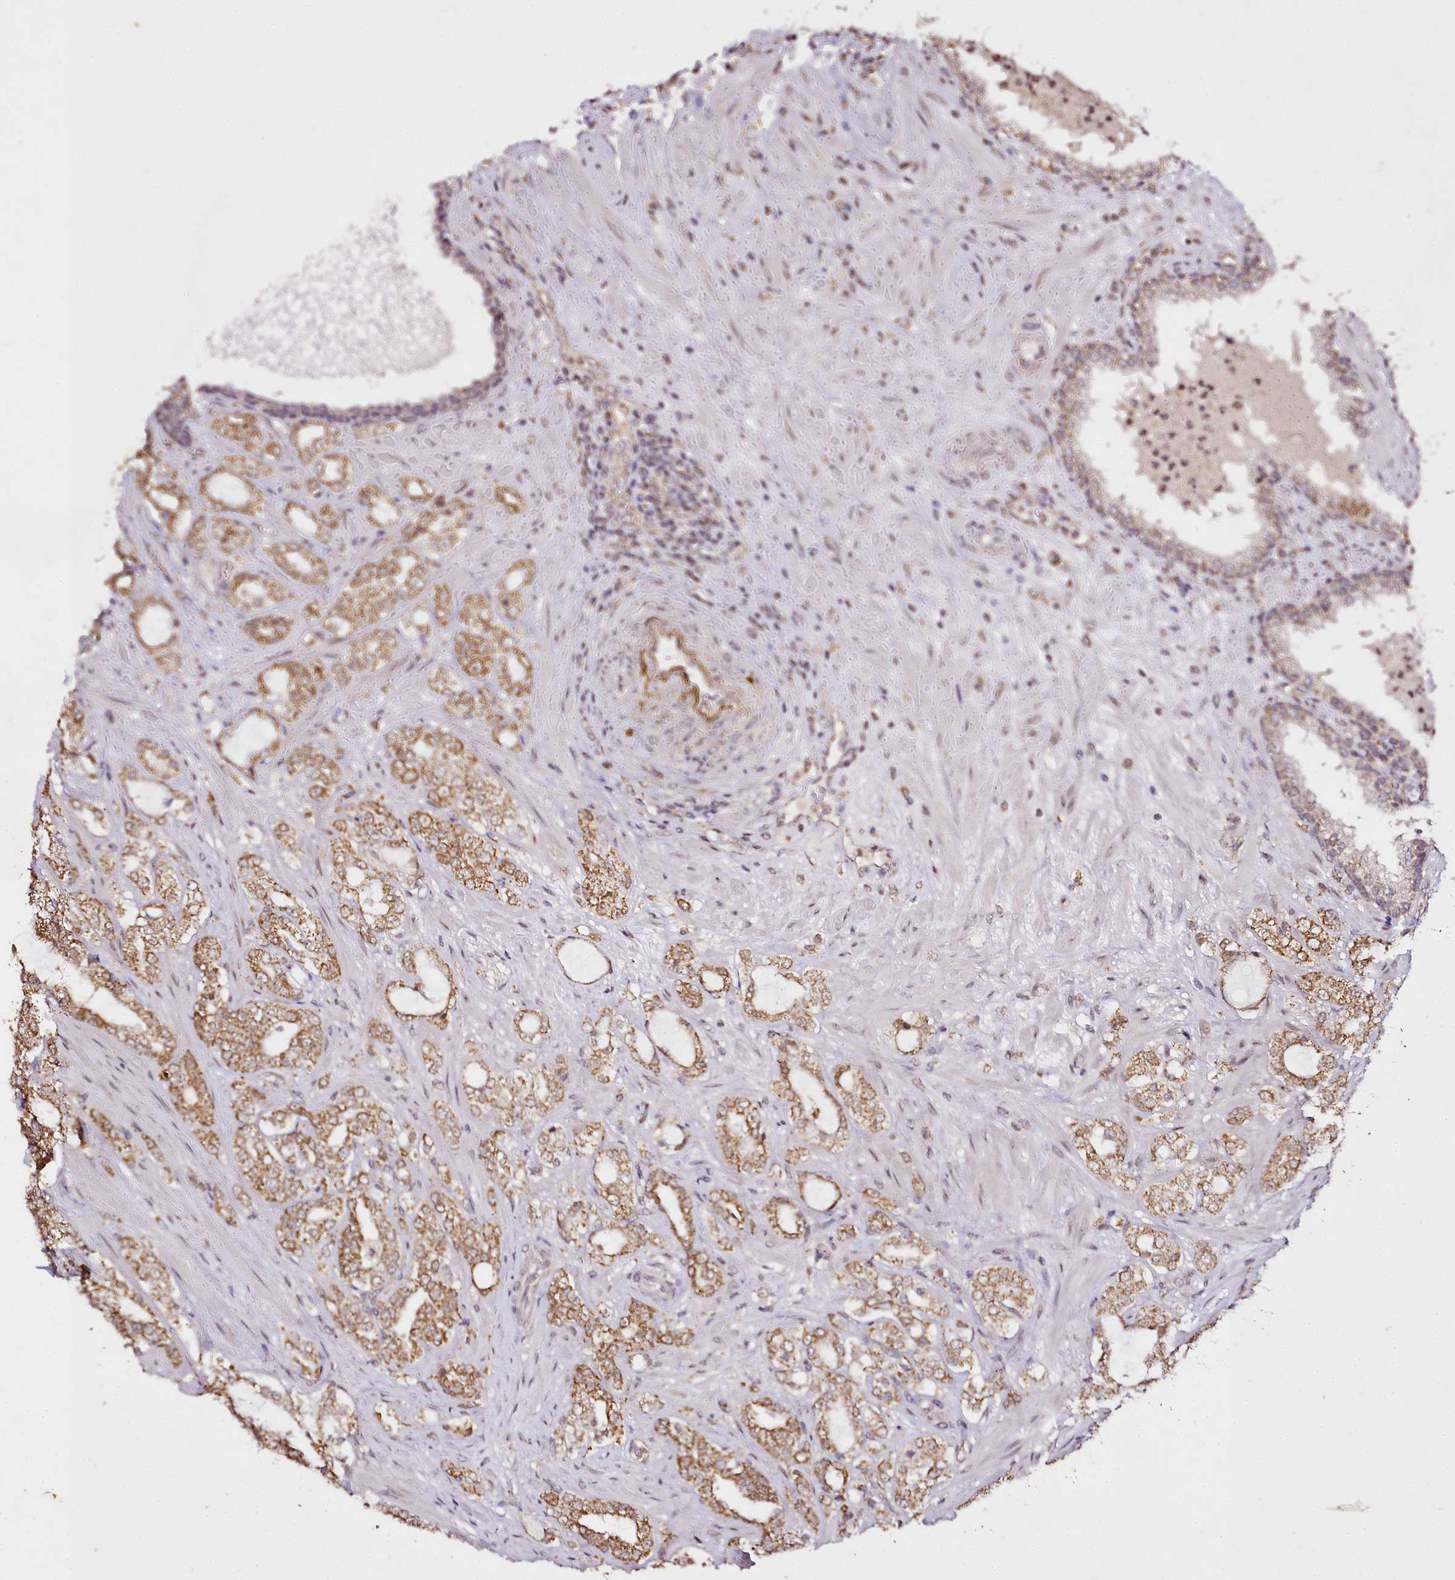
{"staining": {"intensity": "moderate", "quantity": ">75%", "location": "cytoplasmic/membranous"}, "tissue": "prostate cancer", "cell_type": "Tumor cells", "image_type": "cancer", "snomed": [{"axis": "morphology", "description": "Adenocarcinoma, High grade"}, {"axis": "topography", "description": "Prostate"}], "caption": "An immunohistochemistry (IHC) histopathology image of tumor tissue is shown. Protein staining in brown highlights moderate cytoplasmic/membranous positivity in prostate cancer within tumor cells. (Stains: DAB (3,3'-diaminobenzidine) in brown, nuclei in blue, Microscopy: brightfield microscopy at high magnification).", "gene": "EDIL3", "patient": {"sex": "male", "age": 64}}